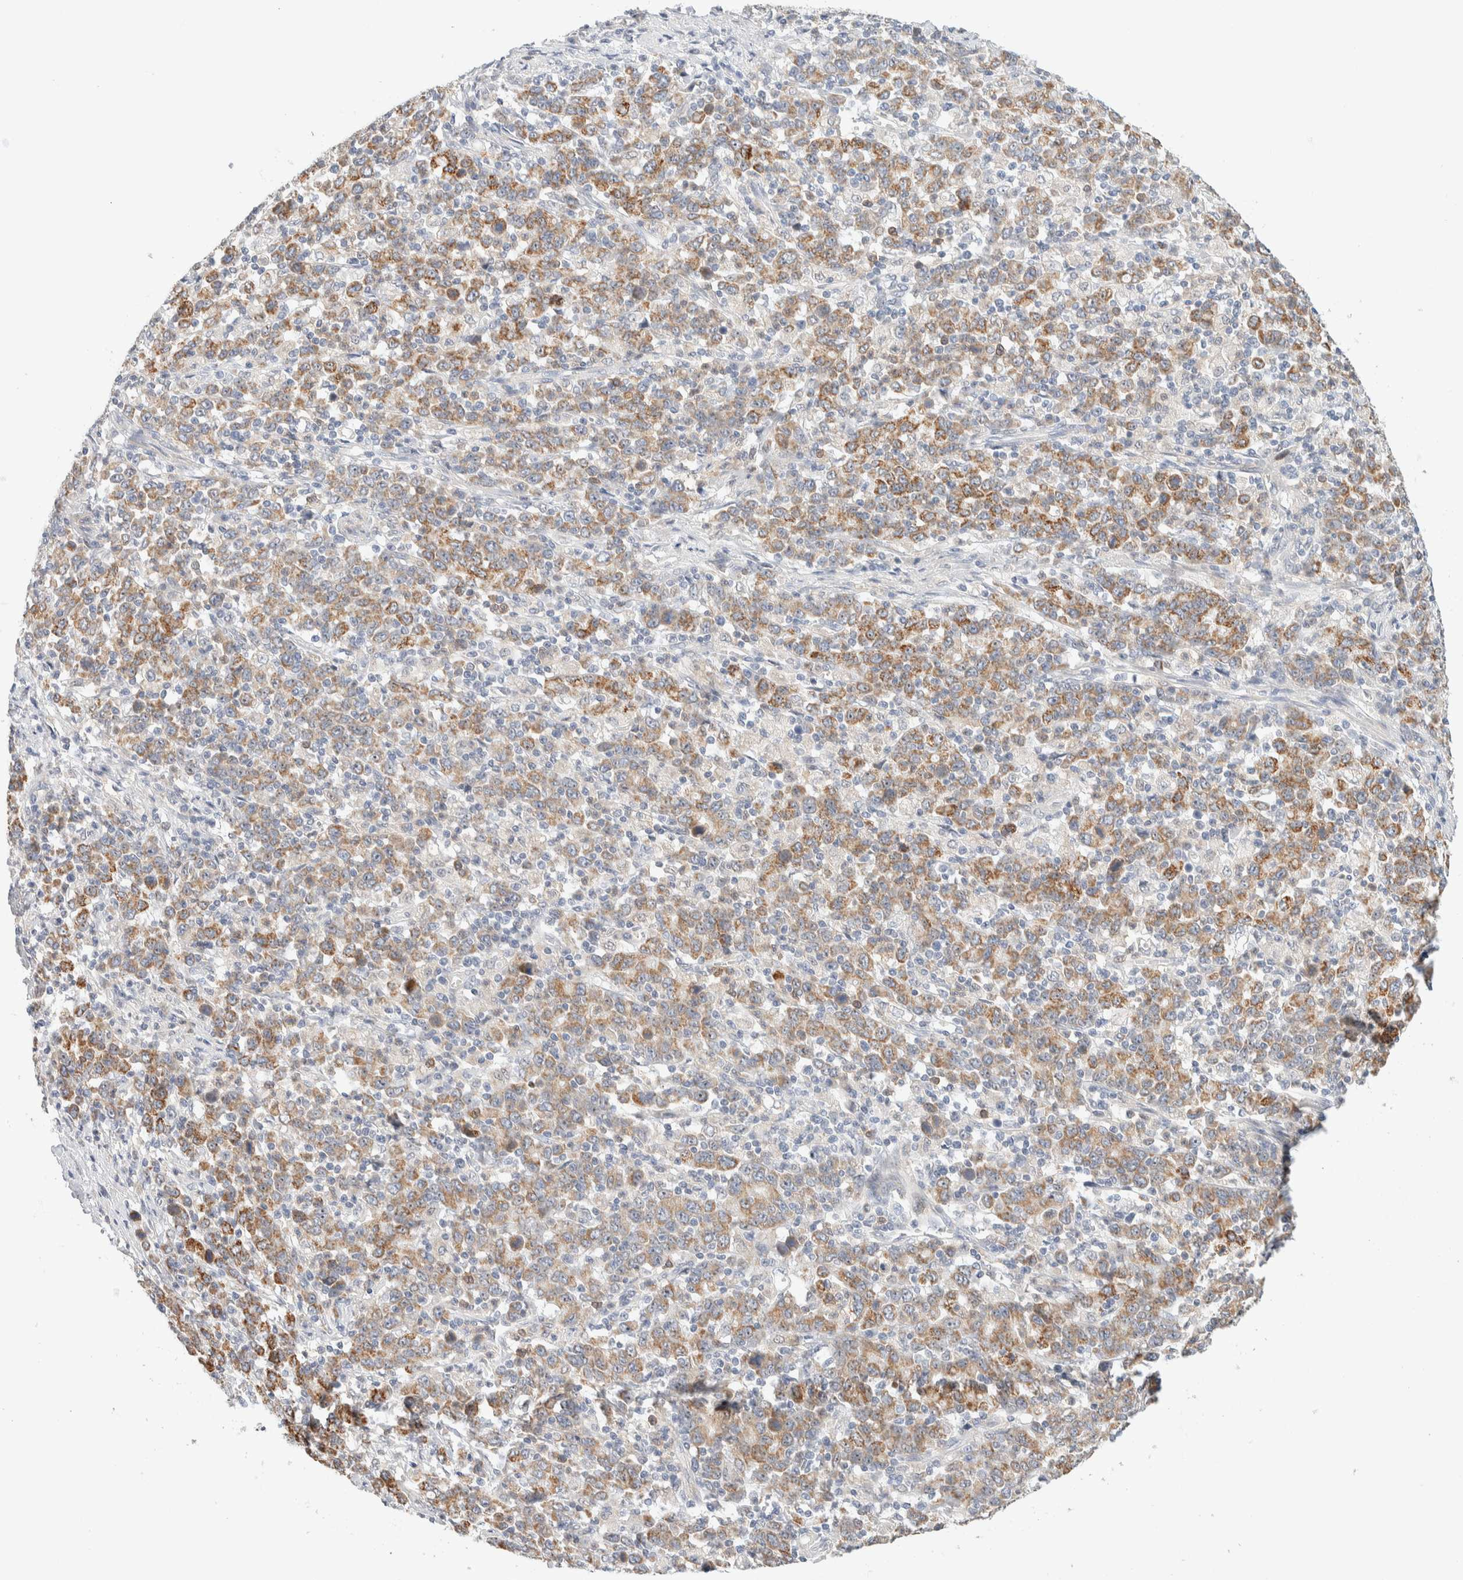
{"staining": {"intensity": "moderate", "quantity": ">75%", "location": "cytoplasmic/membranous"}, "tissue": "stomach cancer", "cell_type": "Tumor cells", "image_type": "cancer", "snomed": [{"axis": "morphology", "description": "Adenocarcinoma, NOS"}, {"axis": "topography", "description": "Stomach, upper"}], "caption": "Protein analysis of adenocarcinoma (stomach) tissue exhibits moderate cytoplasmic/membranous positivity in about >75% of tumor cells.", "gene": "HDHD3", "patient": {"sex": "male", "age": 69}}